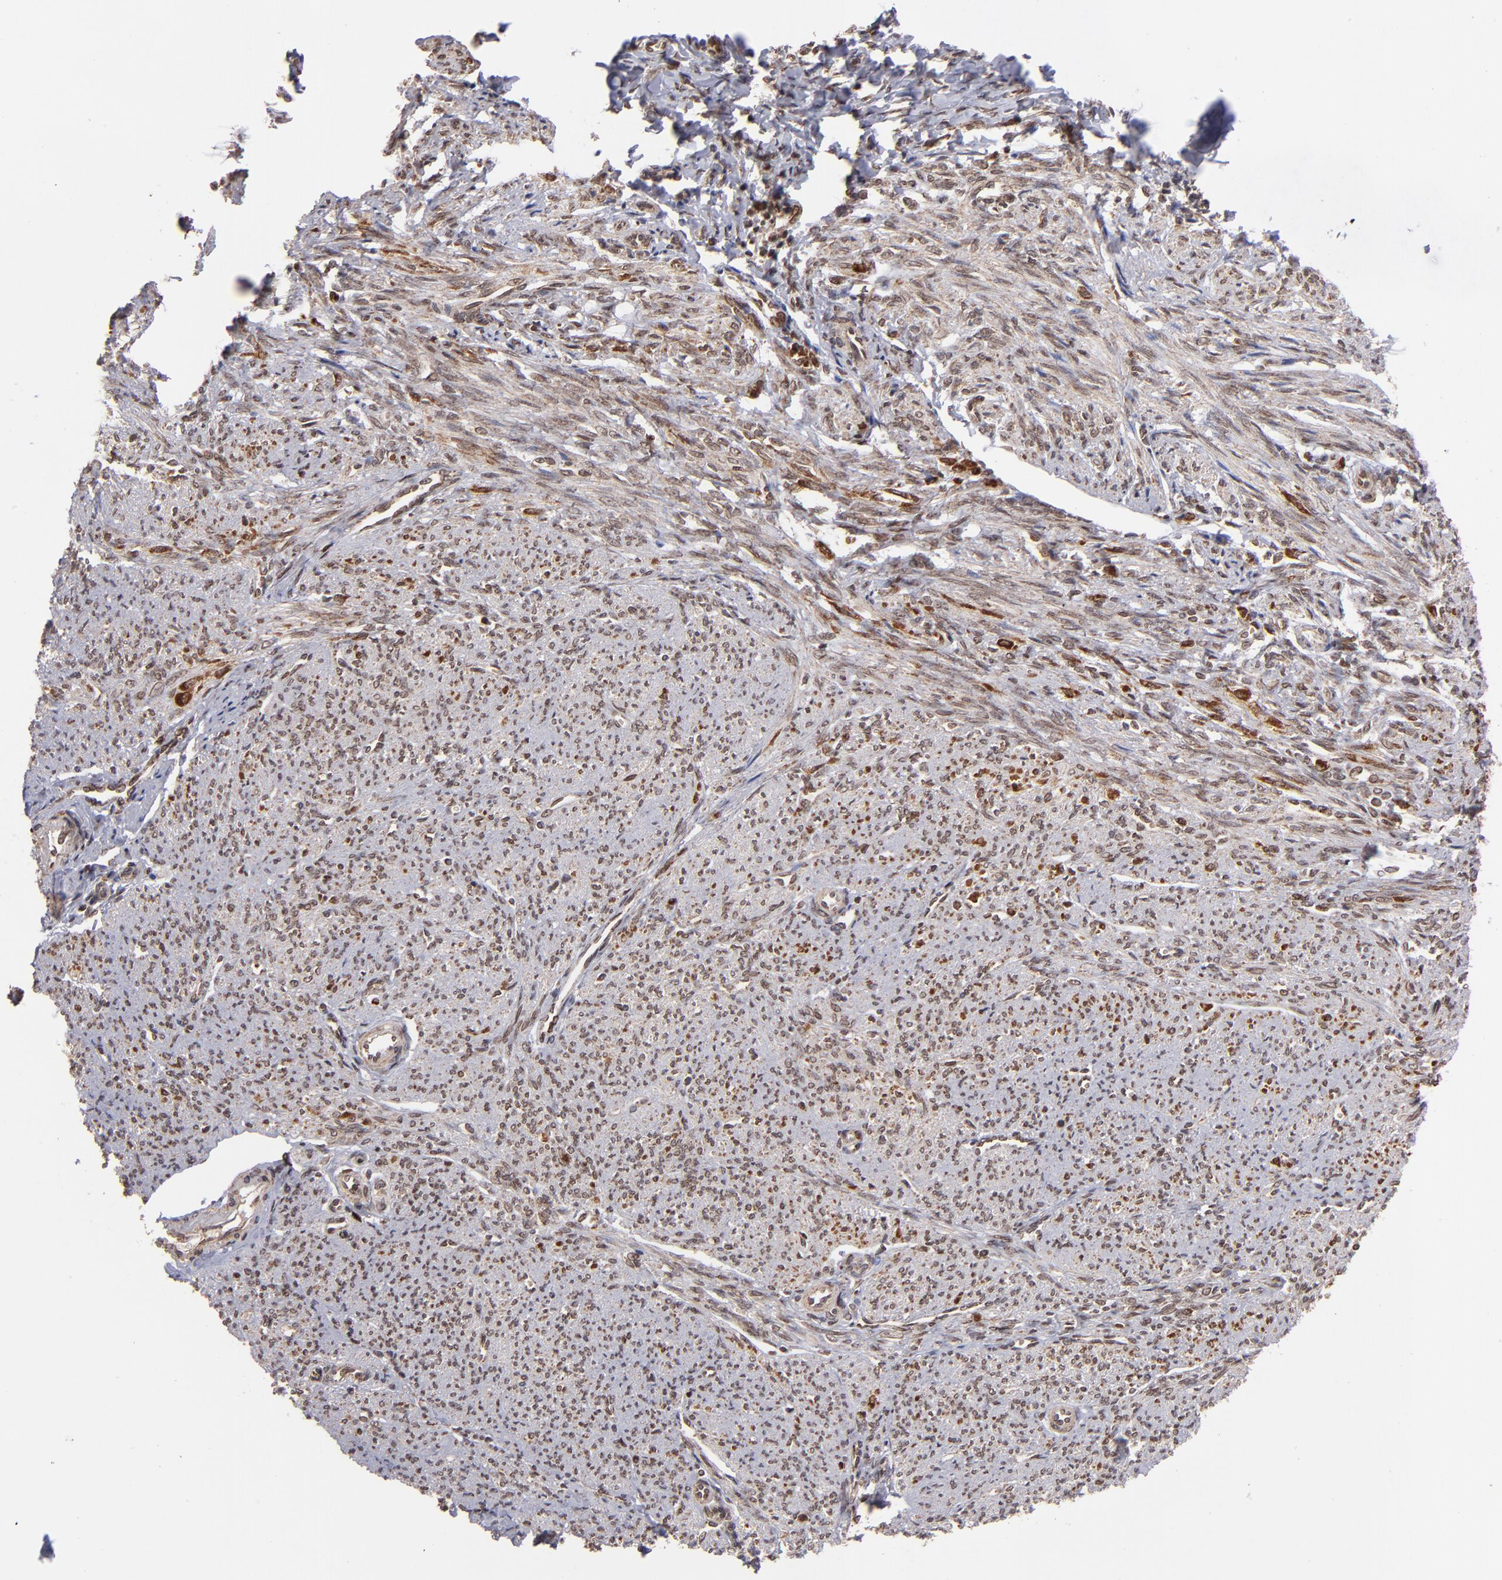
{"staining": {"intensity": "moderate", "quantity": "25%-75%", "location": "cytoplasmic/membranous,nuclear"}, "tissue": "smooth muscle", "cell_type": "Smooth muscle cells", "image_type": "normal", "snomed": [{"axis": "morphology", "description": "Normal tissue, NOS"}, {"axis": "topography", "description": "Smooth muscle"}], "caption": "The image displays staining of benign smooth muscle, revealing moderate cytoplasmic/membranous,nuclear protein staining (brown color) within smooth muscle cells.", "gene": "TOP1MT", "patient": {"sex": "female", "age": 65}}